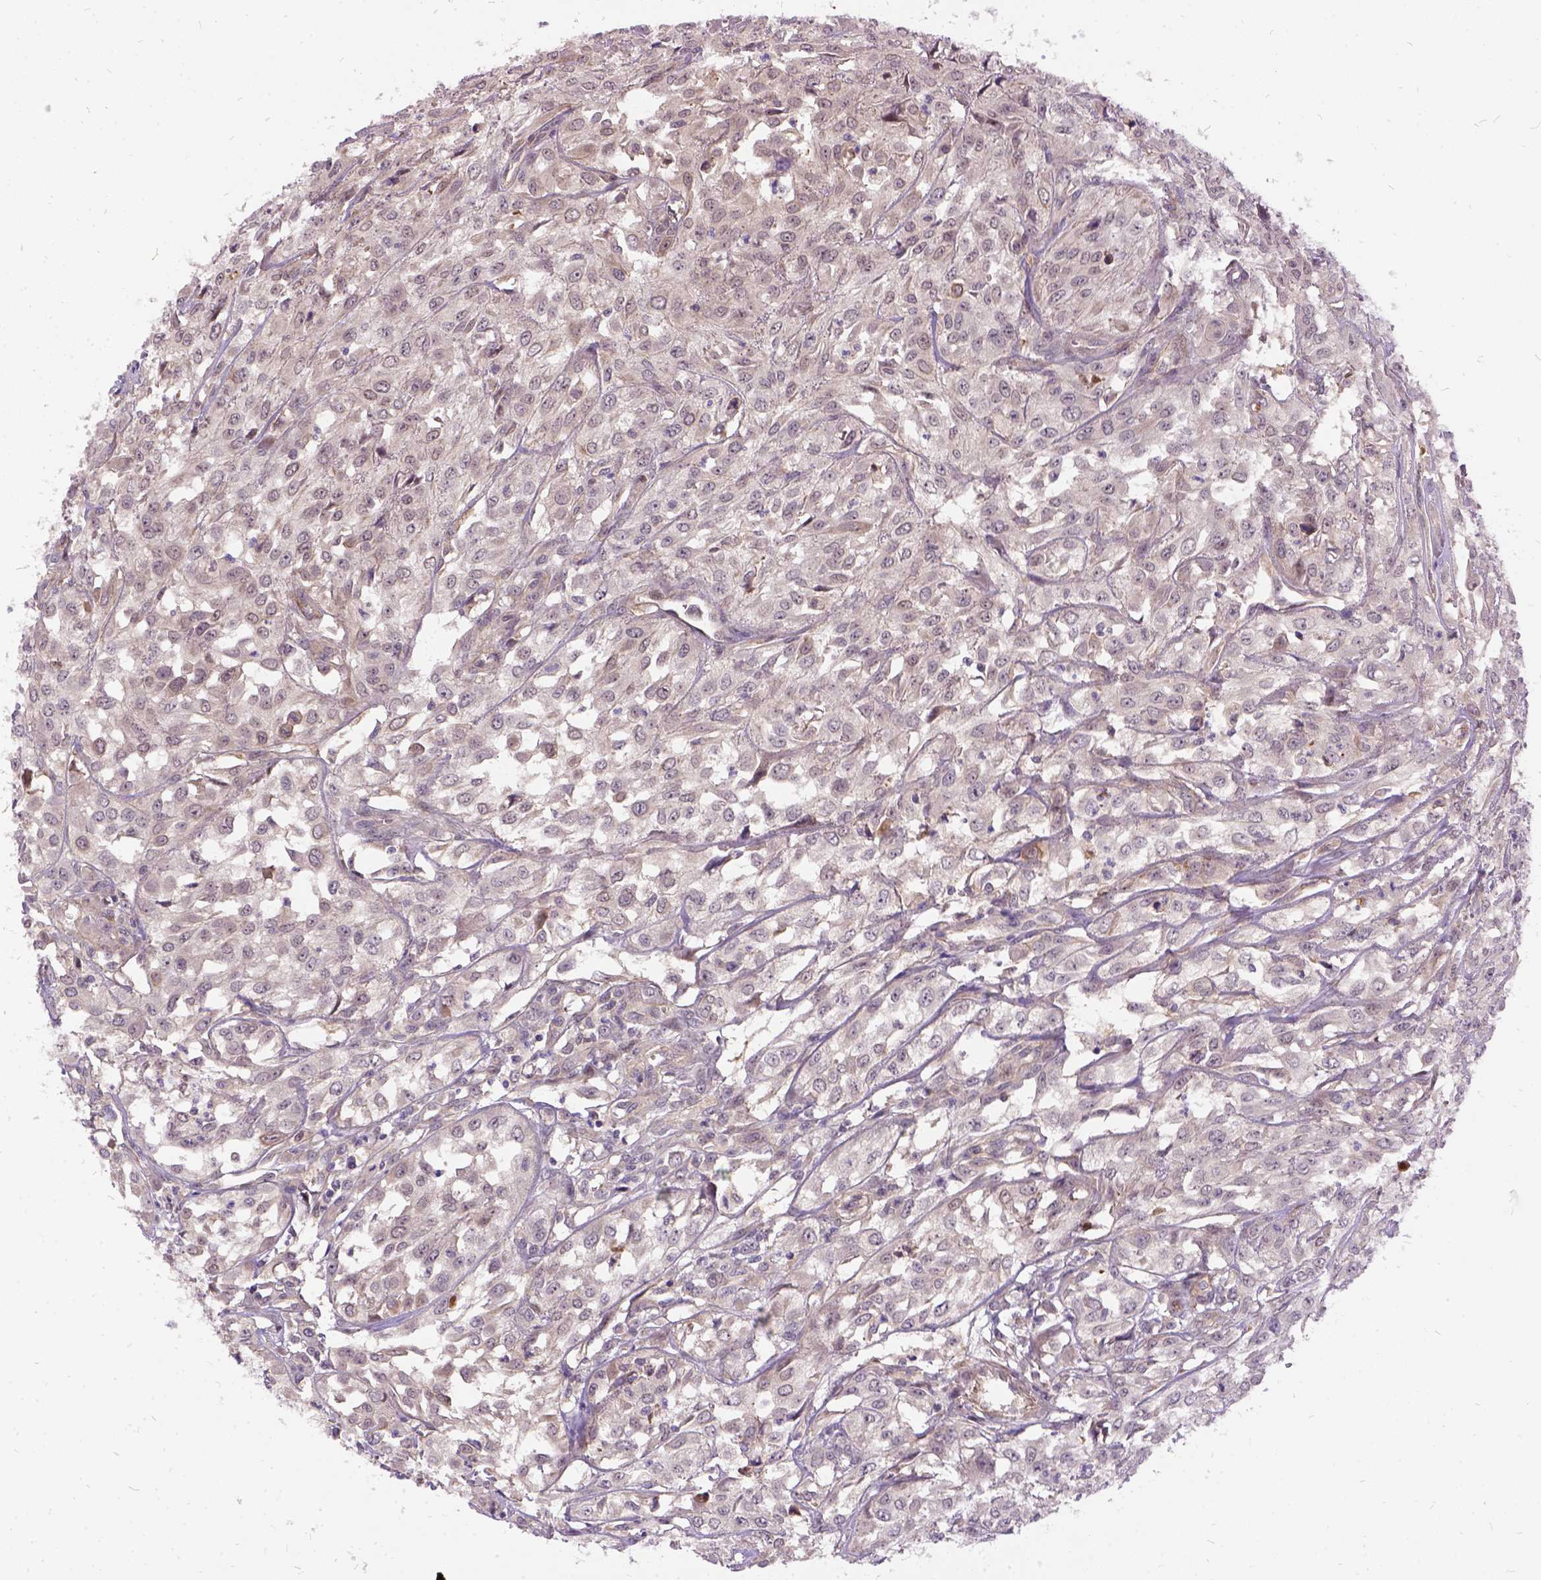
{"staining": {"intensity": "negative", "quantity": "none", "location": "none"}, "tissue": "urothelial cancer", "cell_type": "Tumor cells", "image_type": "cancer", "snomed": [{"axis": "morphology", "description": "Urothelial carcinoma, High grade"}, {"axis": "topography", "description": "Urinary bladder"}], "caption": "This micrograph is of urothelial cancer stained with IHC to label a protein in brown with the nuclei are counter-stained blue. There is no positivity in tumor cells.", "gene": "ILRUN", "patient": {"sex": "male", "age": 67}}